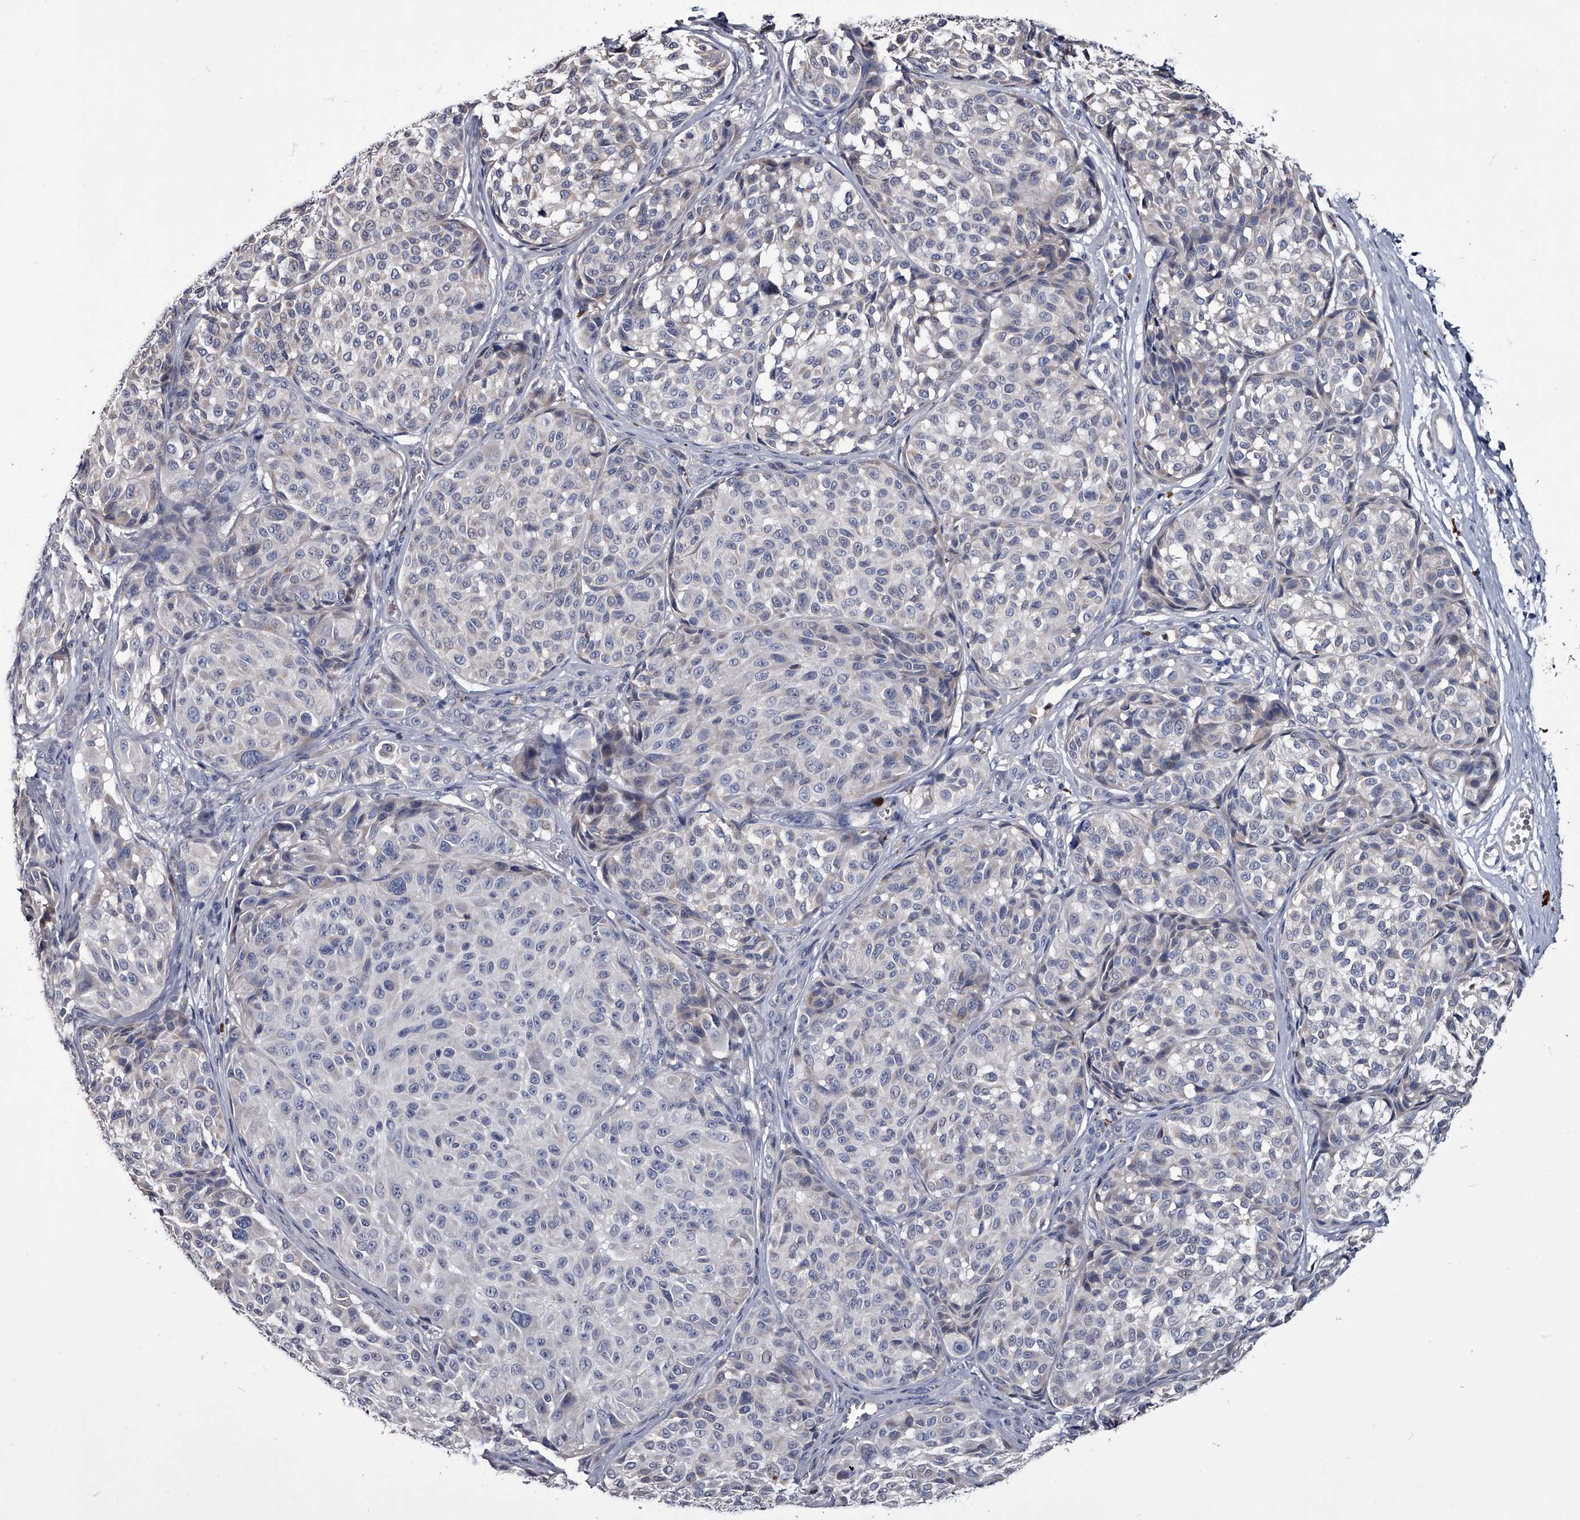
{"staining": {"intensity": "negative", "quantity": "none", "location": "none"}, "tissue": "melanoma", "cell_type": "Tumor cells", "image_type": "cancer", "snomed": [{"axis": "morphology", "description": "Malignant melanoma, NOS"}, {"axis": "topography", "description": "Skin"}], "caption": "A photomicrograph of melanoma stained for a protein exhibits no brown staining in tumor cells.", "gene": "GAPVD1", "patient": {"sex": "male", "age": 83}}